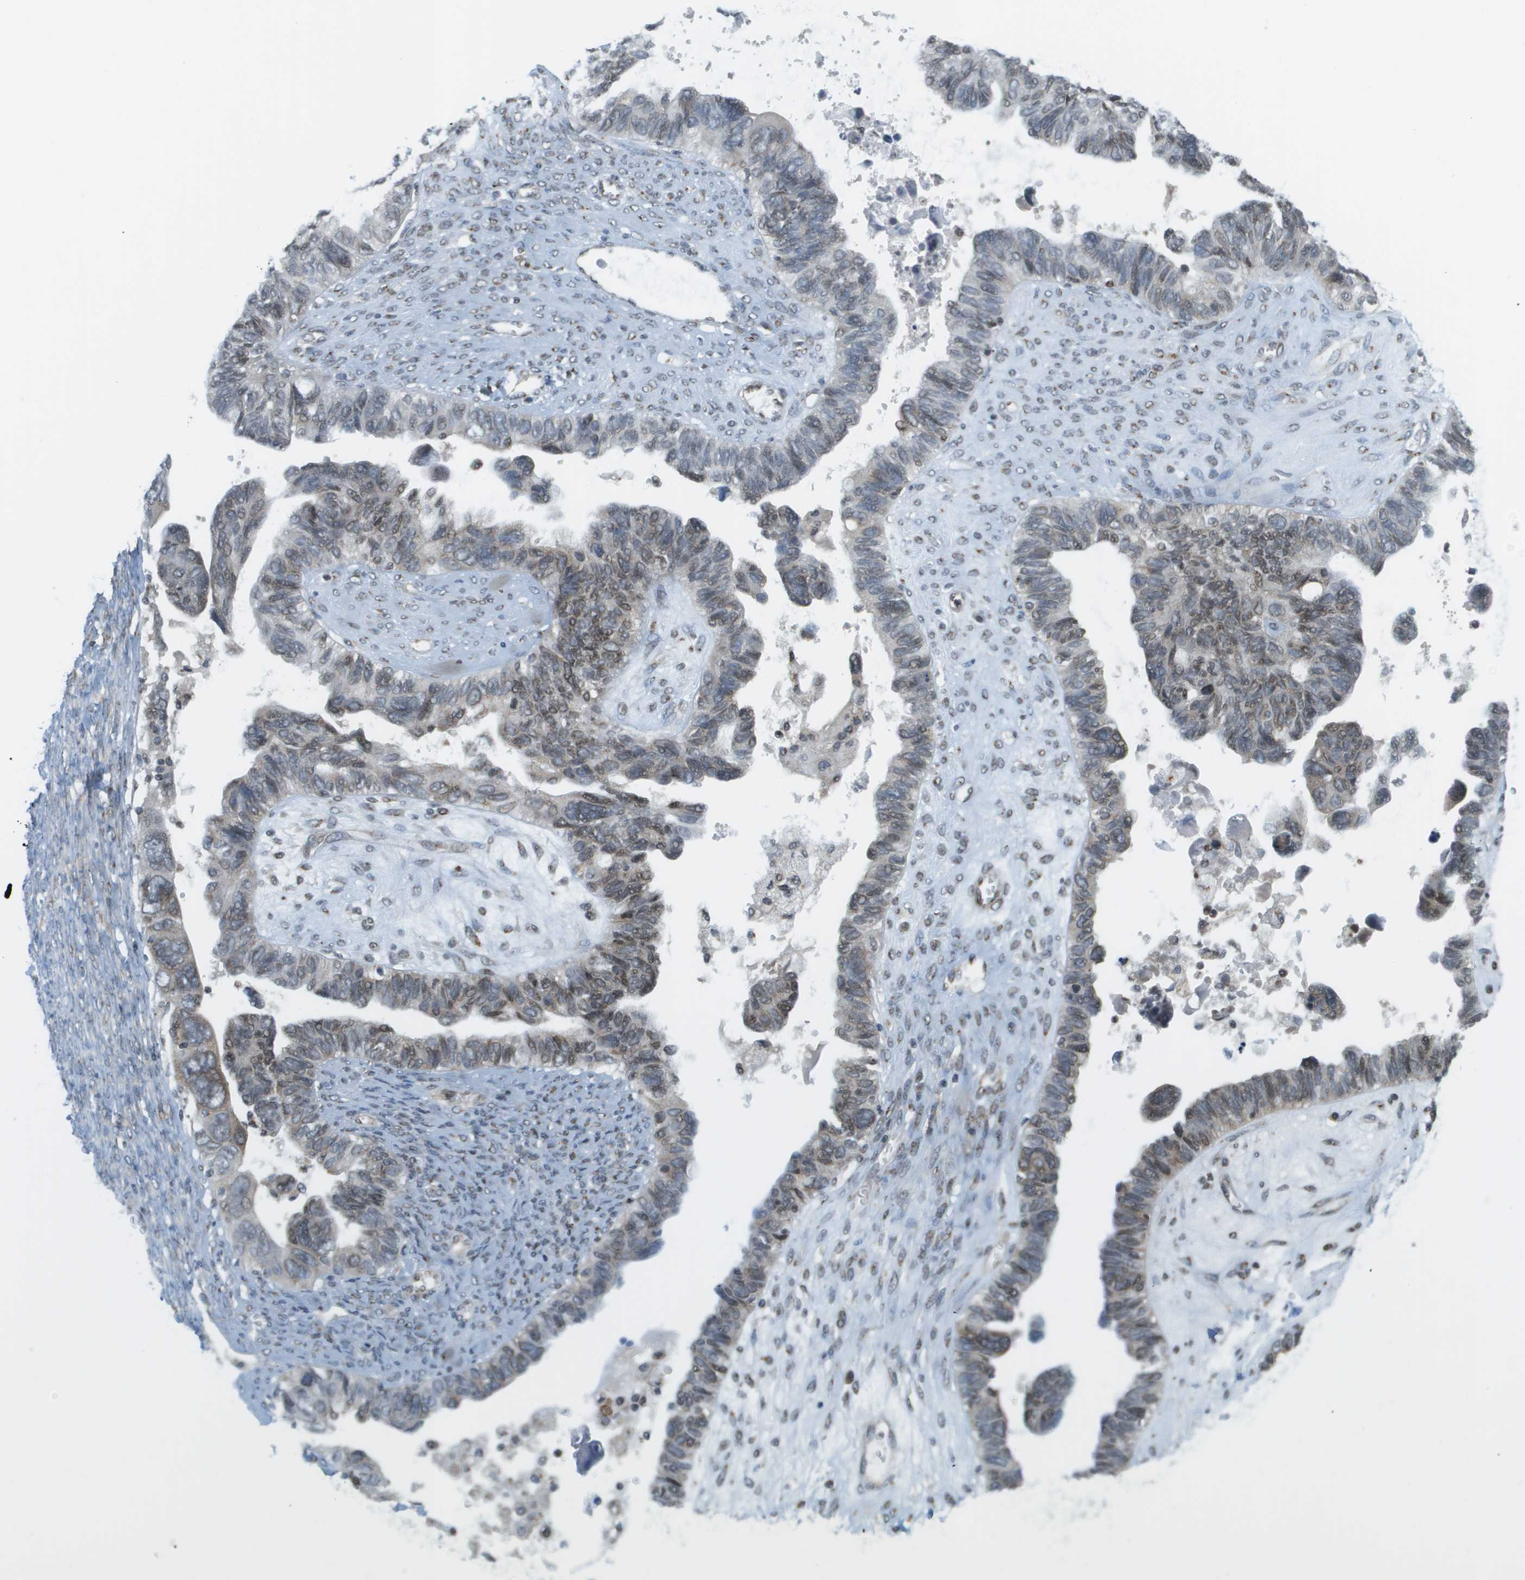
{"staining": {"intensity": "weak", "quantity": "25%-75%", "location": "nuclear"}, "tissue": "ovarian cancer", "cell_type": "Tumor cells", "image_type": "cancer", "snomed": [{"axis": "morphology", "description": "Cystadenocarcinoma, serous, NOS"}, {"axis": "topography", "description": "Ovary"}], "caption": "Tumor cells show weak nuclear staining in about 25%-75% of cells in serous cystadenocarcinoma (ovarian).", "gene": "EVC", "patient": {"sex": "female", "age": 79}}